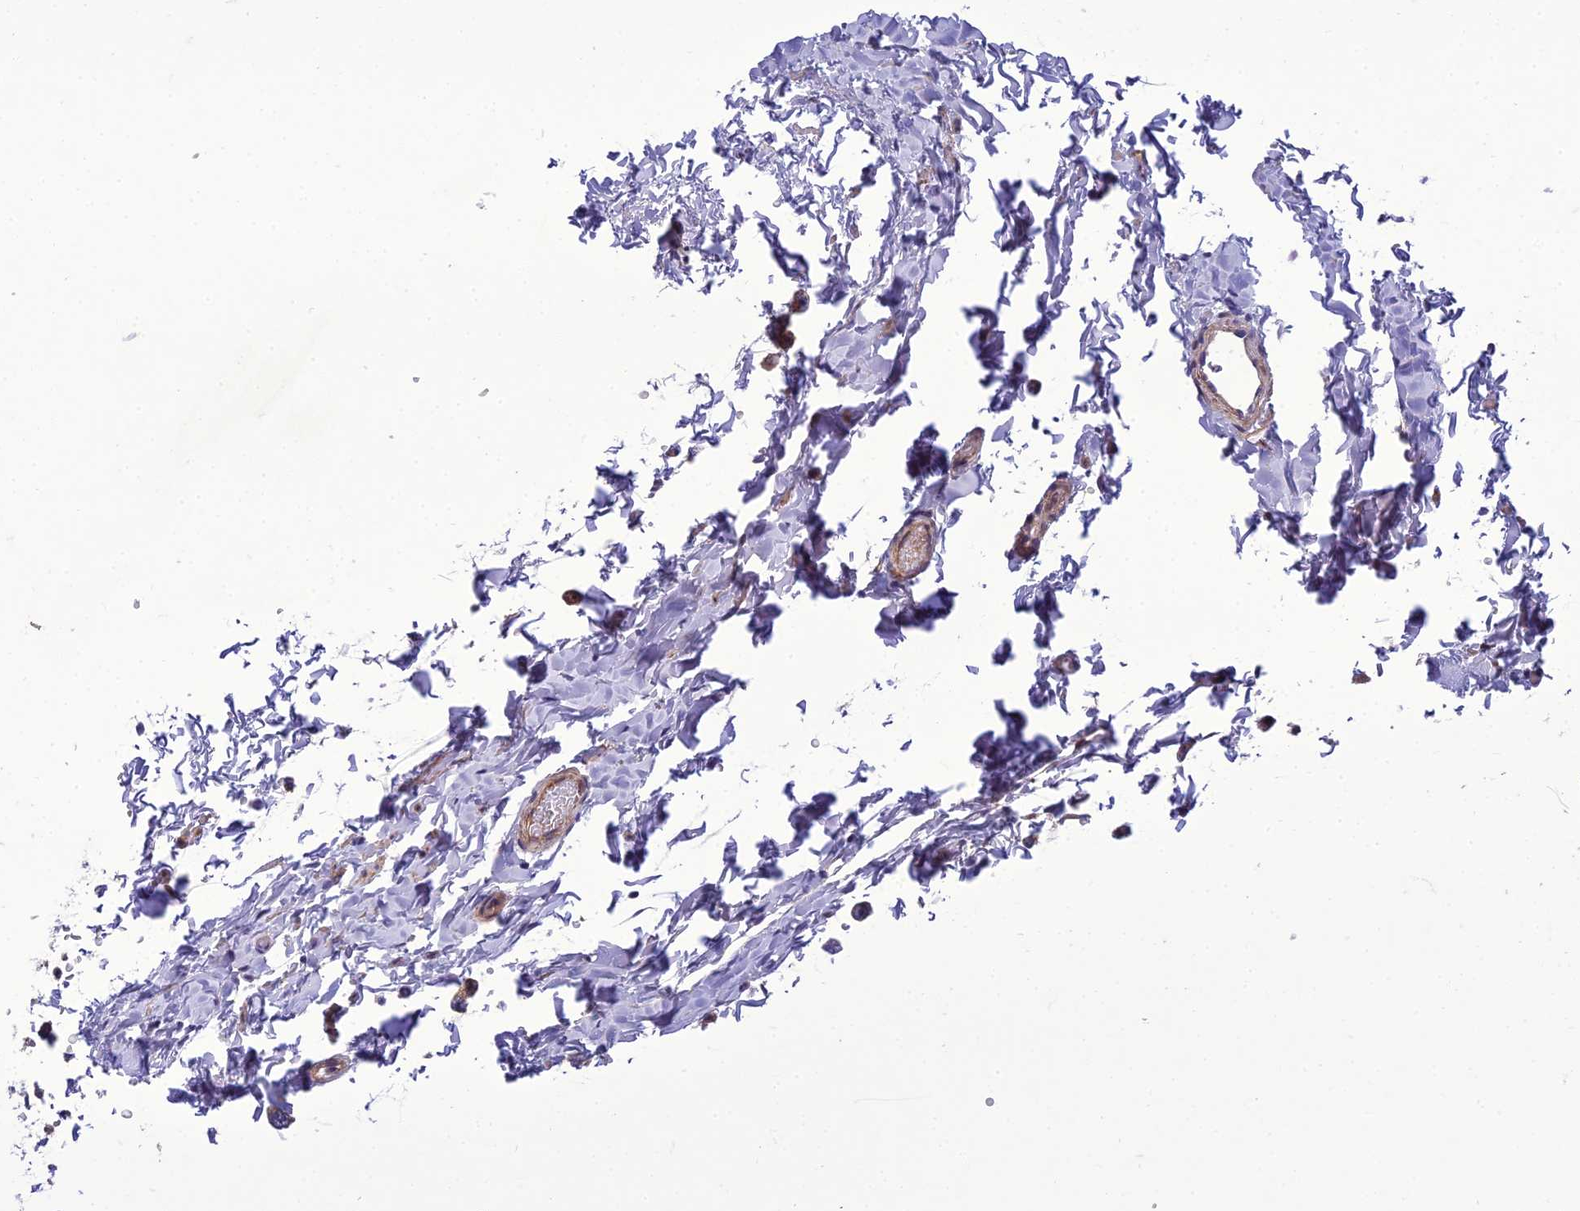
{"staining": {"intensity": "moderate", "quantity": ">75%", "location": "nuclear"}, "tissue": "epididymis", "cell_type": "Glandular cells", "image_type": "normal", "snomed": [{"axis": "morphology", "description": "Normal tissue, NOS"}, {"axis": "topography", "description": "Epididymis"}], "caption": "An image of human epididymis stained for a protein demonstrates moderate nuclear brown staining in glandular cells. (DAB (3,3'-diaminobenzidine) IHC with brightfield microscopy, high magnification).", "gene": "GAB4", "patient": {"sex": "male", "age": 34}}